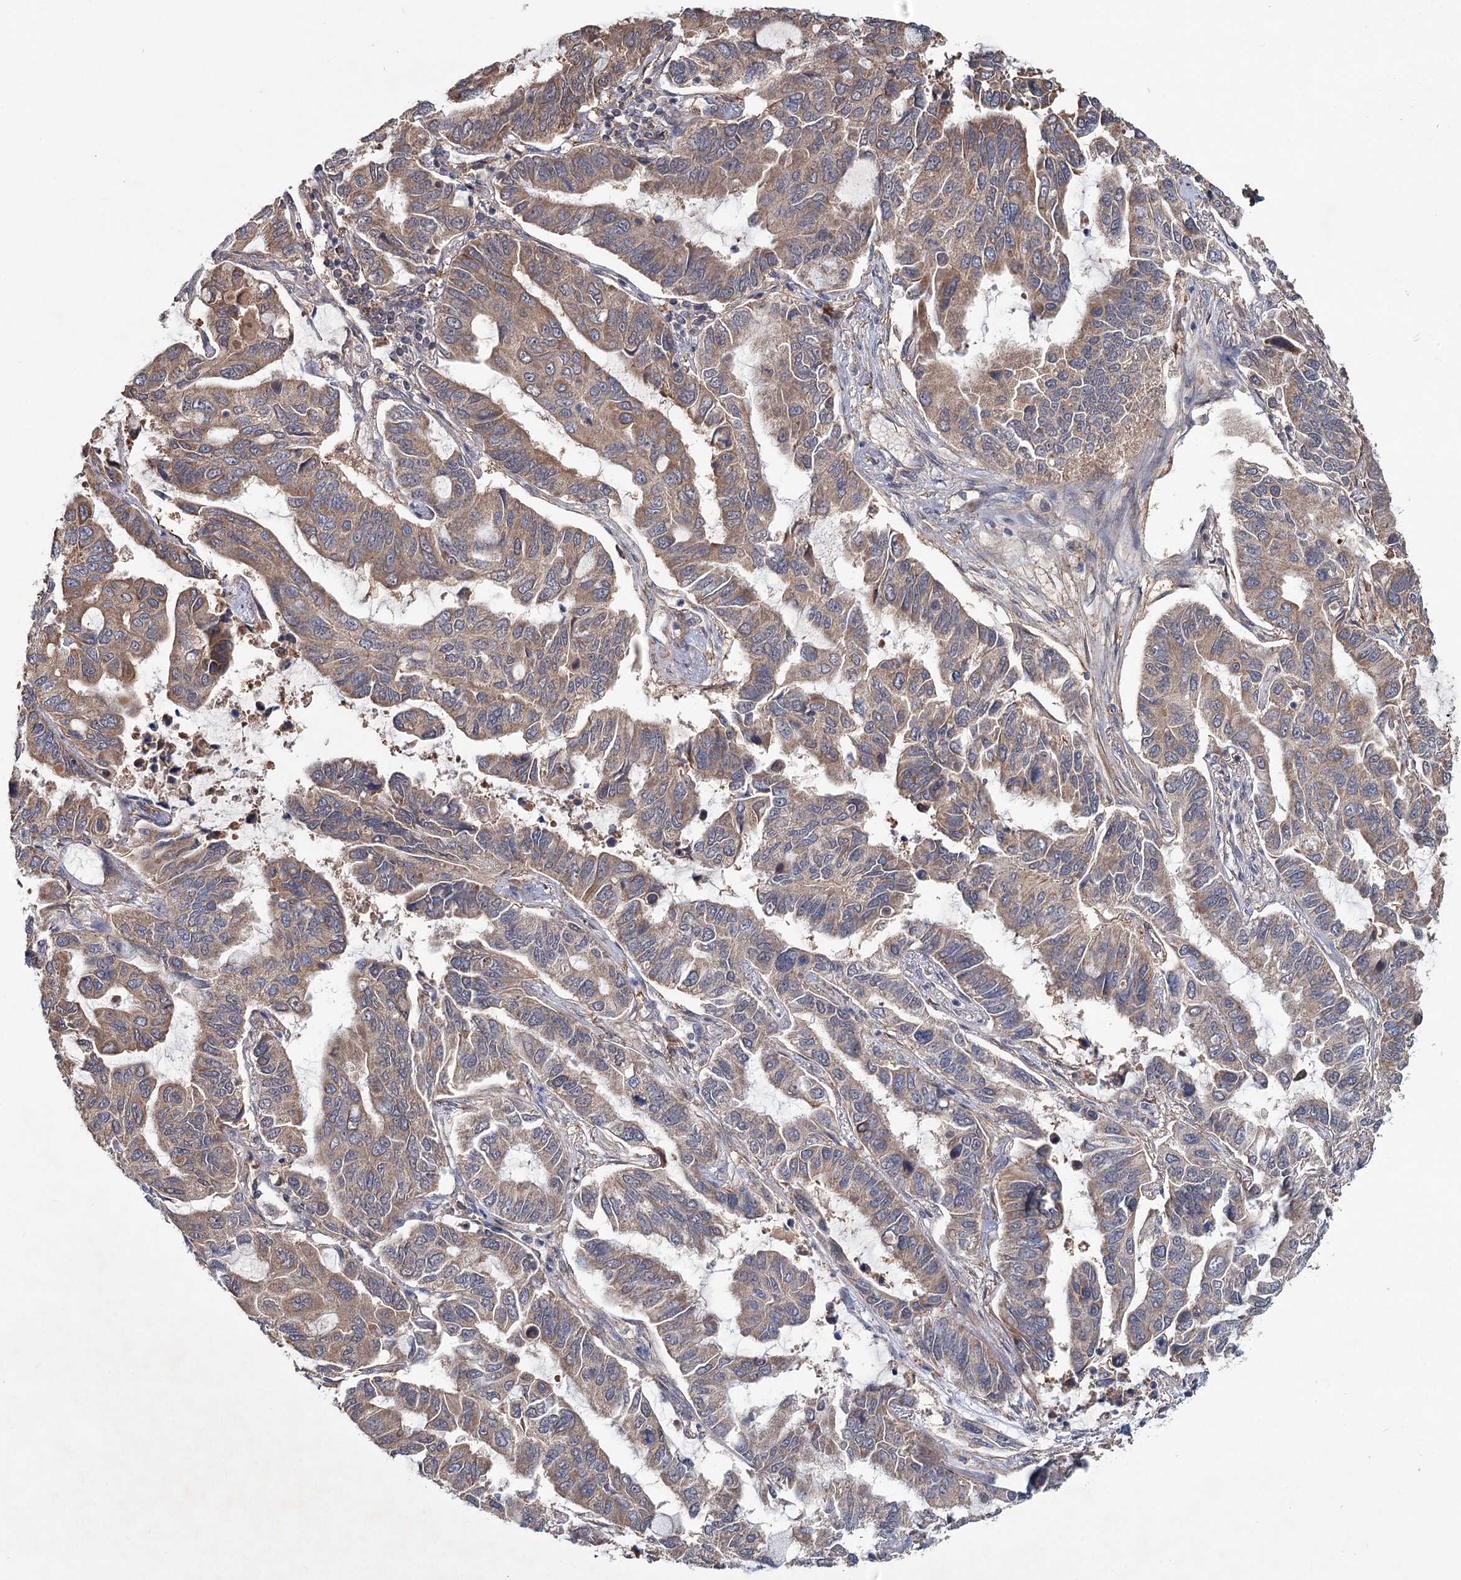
{"staining": {"intensity": "weak", "quantity": ">75%", "location": "cytoplasmic/membranous"}, "tissue": "lung cancer", "cell_type": "Tumor cells", "image_type": "cancer", "snomed": [{"axis": "morphology", "description": "Adenocarcinoma, NOS"}, {"axis": "topography", "description": "Lung"}], "caption": "Immunohistochemistry staining of lung cancer (adenocarcinoma), which shows low levels of weak cytoplasmic/membranous positivity in about >75% of tumor cells indicating weak cytoplasmic/membranous protein expression. The staining was performed using DAB (3,3'-diaminobenzidine) (brown) for protein detection and nuclei were counterstained in hematoxylin (blue).", "gene": "MTRR", "patient": {"sex": "male", "age": 64}}